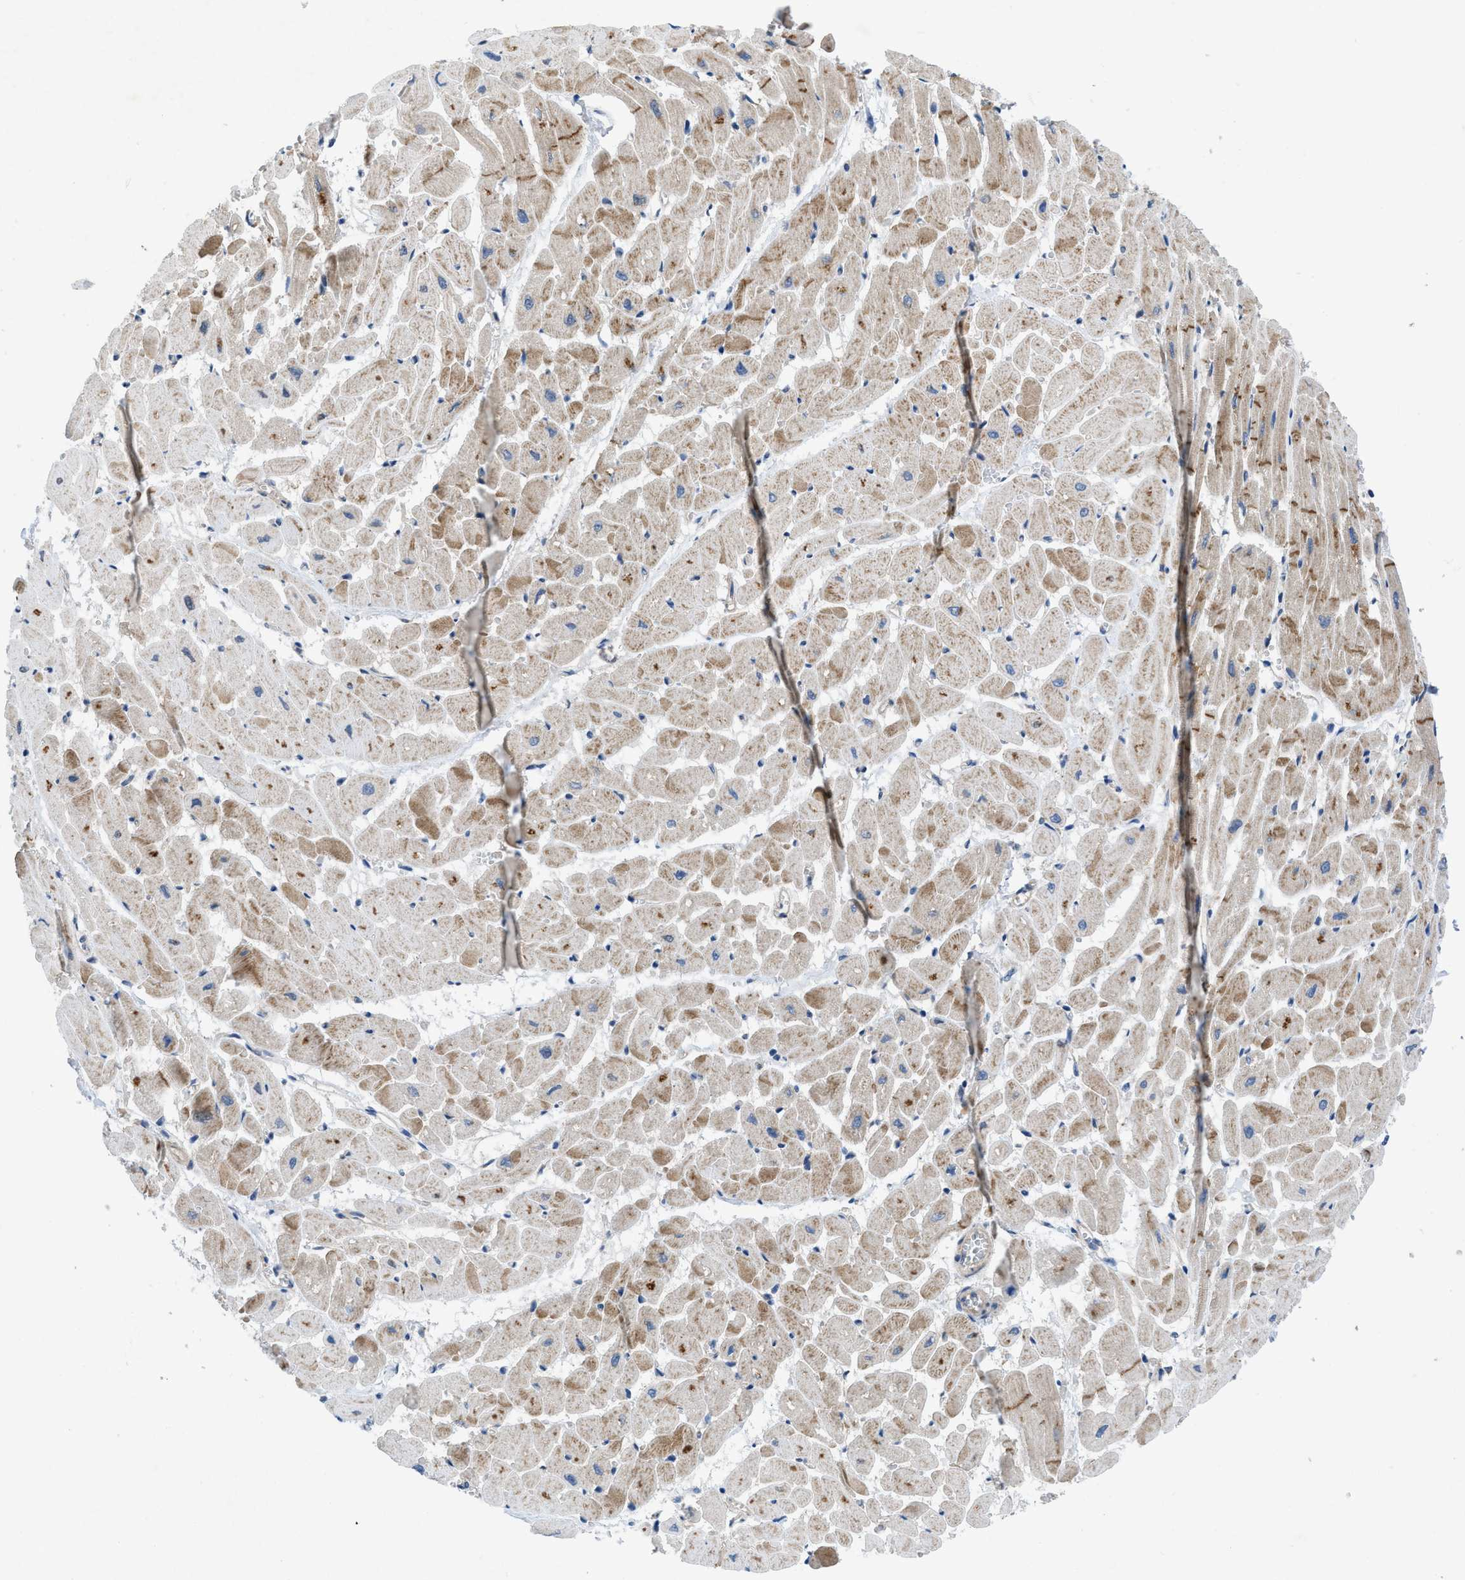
{"staining": {"intensity": "moderate", "quantity": "25%-75%", "location": "cytoplasmic/membranous"}, "tissue": "heart muscle", "cell_type": "Cardiomyocytes", "image_type": "normal", "snomed": [{"axis": "morphology", "description": "Normal tissue, NOS"}, {"axis": "topography", "description": "Heart"}], "caption": "Moderate cytoplasmic/membranous positivity is identified in about 25%-75% of cardiomyocytes in unremarkable heart muscle.", "gene": "PANX1", "patient": {"sex": "male", "age": 45}}